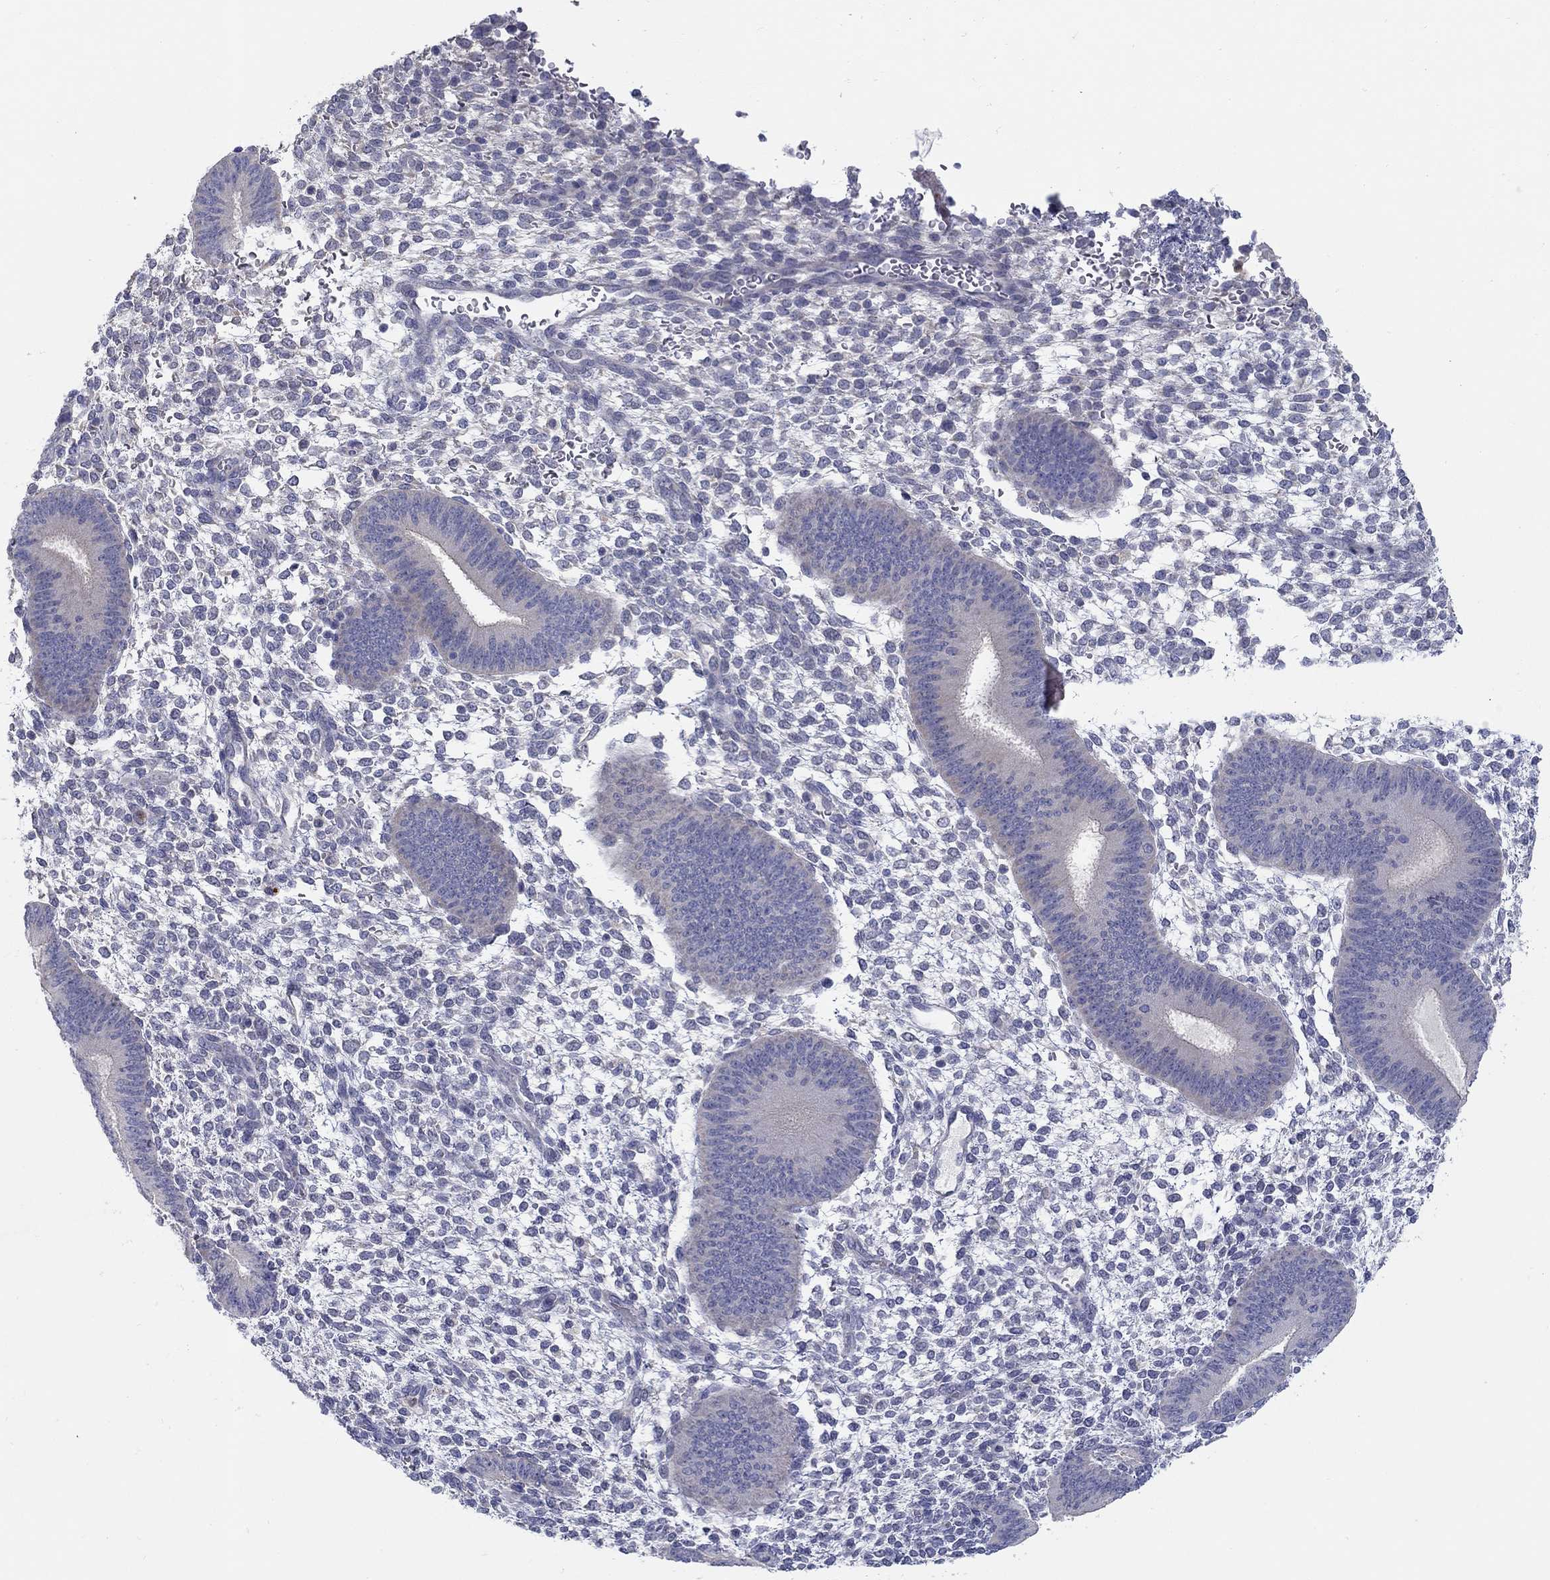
{"staining": {"intensity": "negative", "quantity": "none", "location": "none"}, "tissue": "endometrium", "cell_type": "Cells in endometrial stroma", "image_type": "normal", "snomed": [{"axis": "morphology", "description": "Normal tissue, NOS"}, {"axis": "topography", "description": "Endometrium"}], "caption": "High power microscopy micrograph of an IHC image of benign endometrium, revealing no significant positivity in cells in endometrial stroma.", "gene": "ABCA4", "patient": {"sex": "female", "age": 39}}